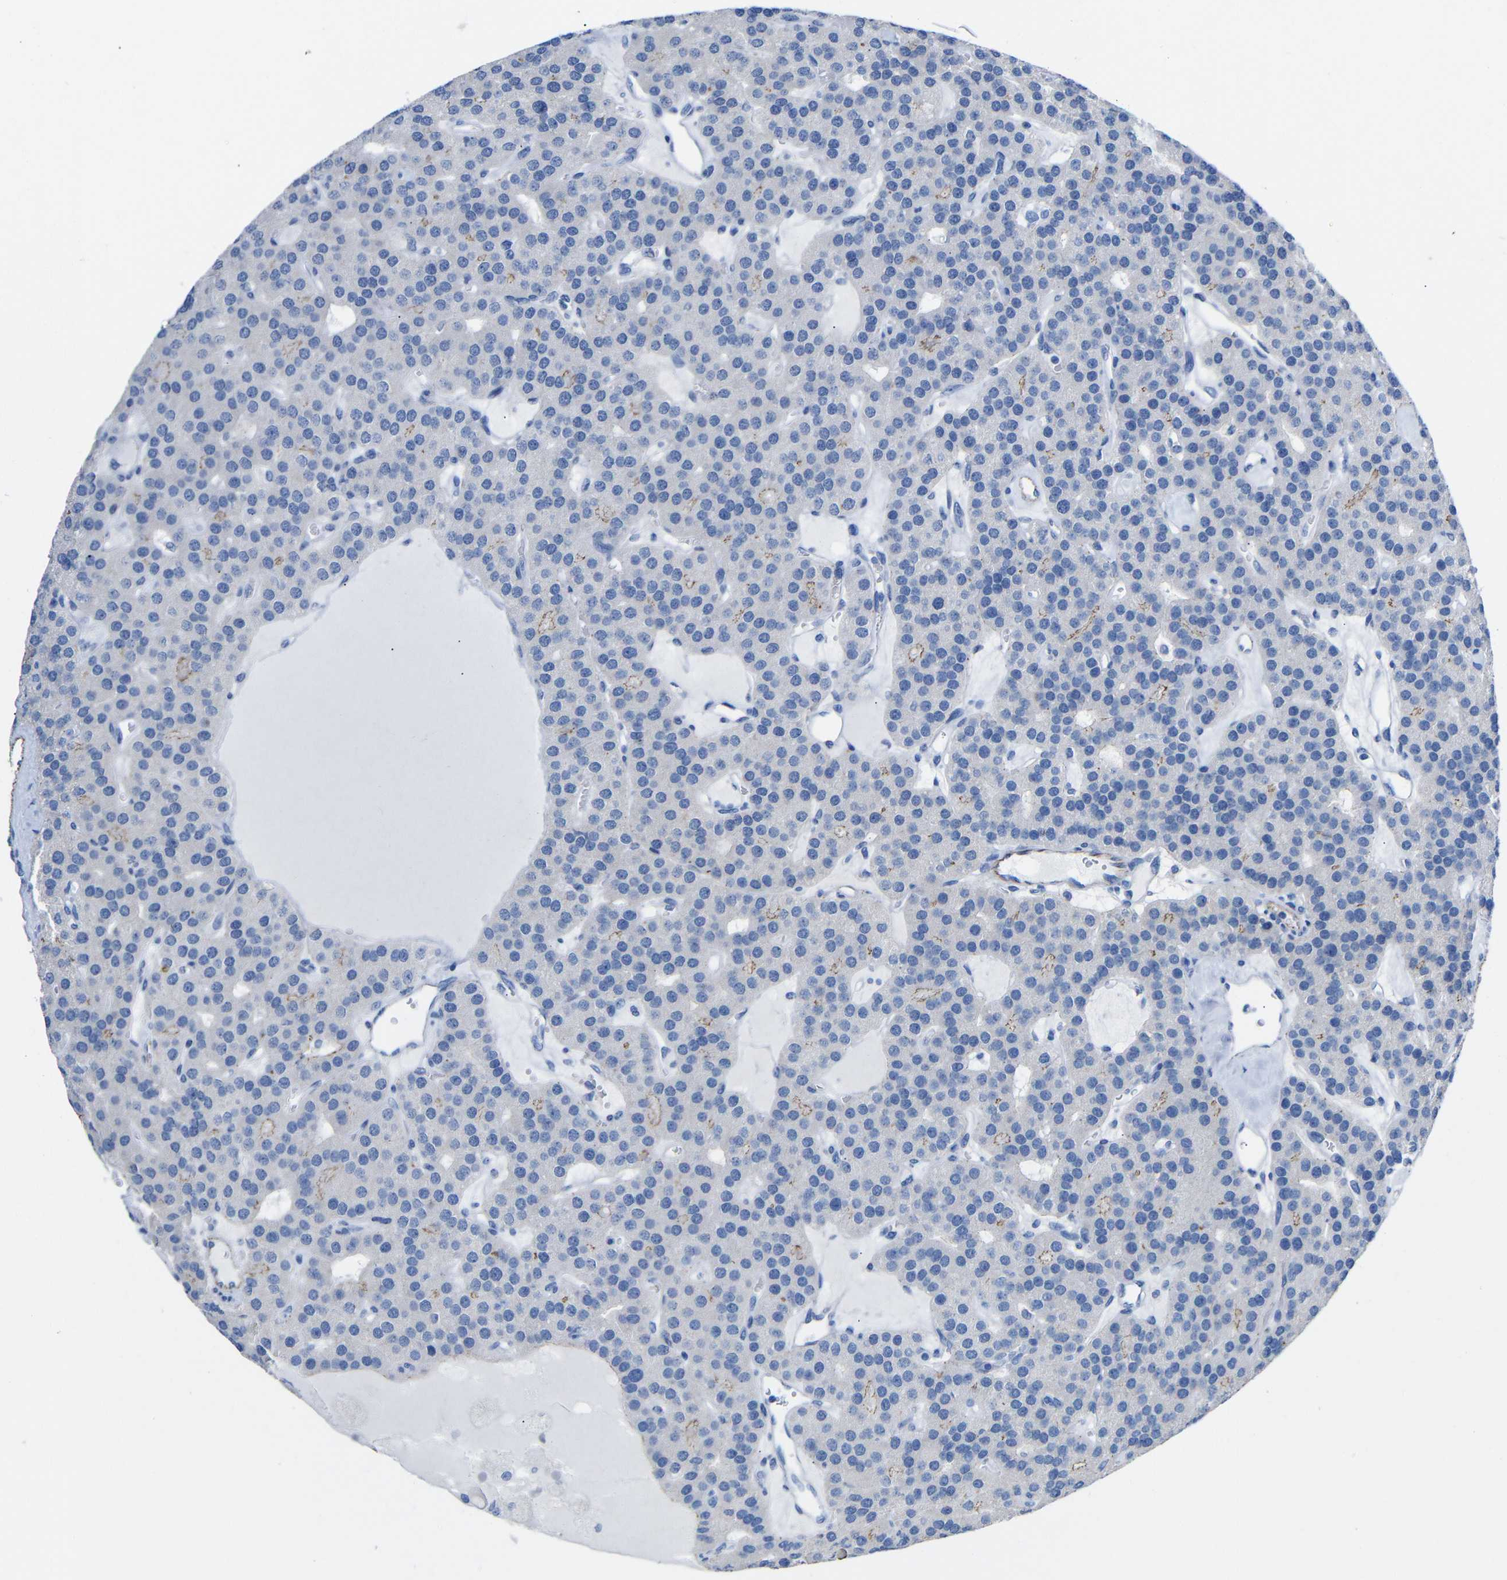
{"staining": {"intensity": "weak", "quantity": "<25%", "location": "cytoplasmic/membranous"}, "tissue": "parathyroid gland", "cell_type": "Glandular cells", "image_type": "normal", "snomed": [{"axis": "morphology", "description": "Normal tissue, NOS"}, {"axis": "morphology", "description": "Adenoma, NOS"}, {"axis": "topography", "description": "Parathyroid gland"}], "caption": "This is an IHC micrograph of normal human parathyroid gland. There is no staining in glandular cells.", "gene": "CGNL1", "patient": {"sex": "female", "age": 86}}